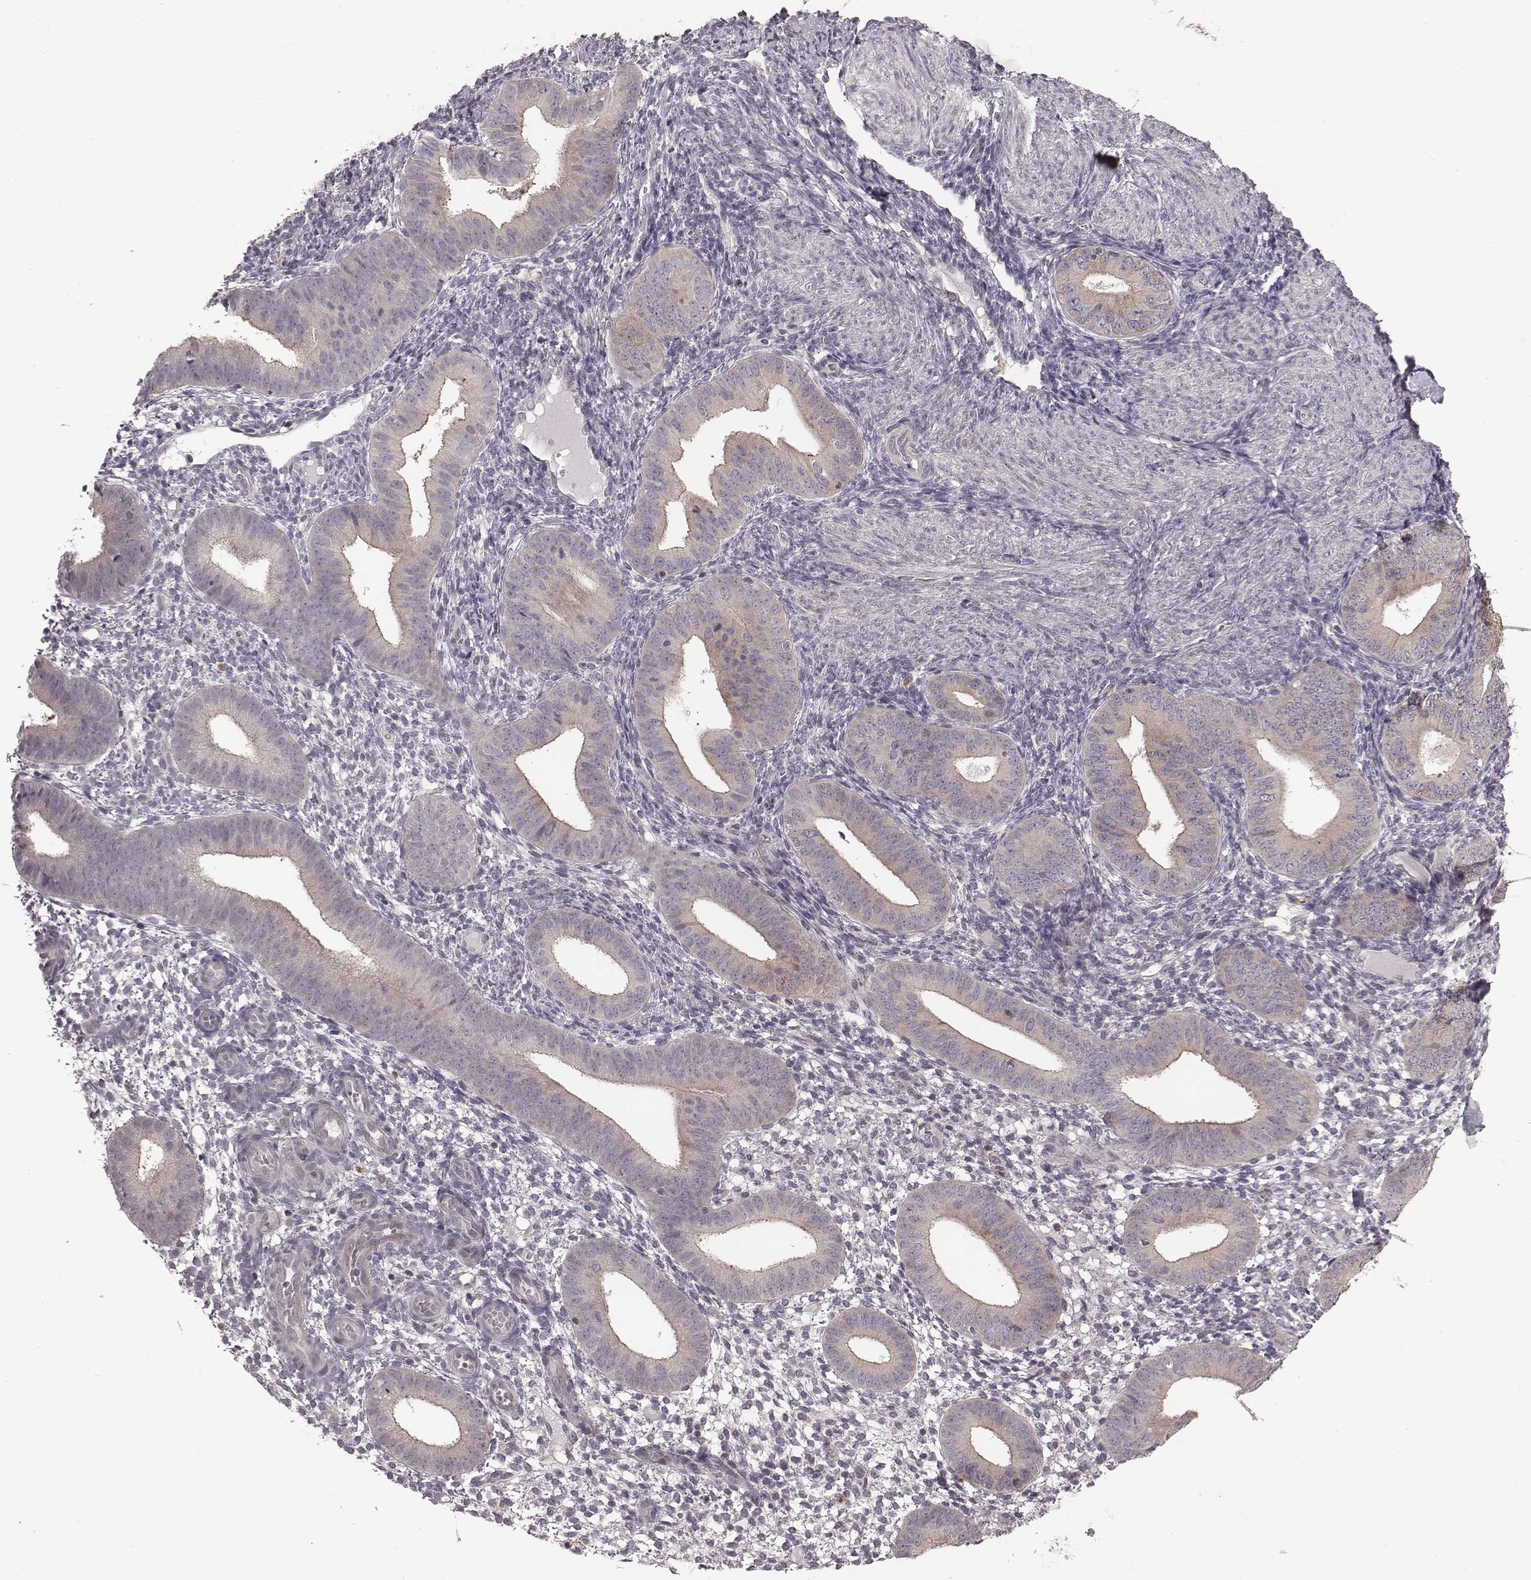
{"staining": {"intensity": "negative", "quantity": "none", "location": "none"}, "tissue": "endometrium", "cell_type": "Cells in endometrial stroma", "image_type": "normal", "snomed": [{"axis": "morphology", "description": "Normal tissue, NOS"}, {"axis": "topography", "description": "Endometrium"}], "caption": "Immunohistochemistry (IHC) image of benign endometrium: endometrium stained with DAB shows no significant protein staining in cells in endometrial stroma. (Brightfield microscopy of DAB (3,3'-diaminobenzidine) IHC at high magnification).", "gene": "BICDL1", "patient": {"sex": "female", "age": 39}}